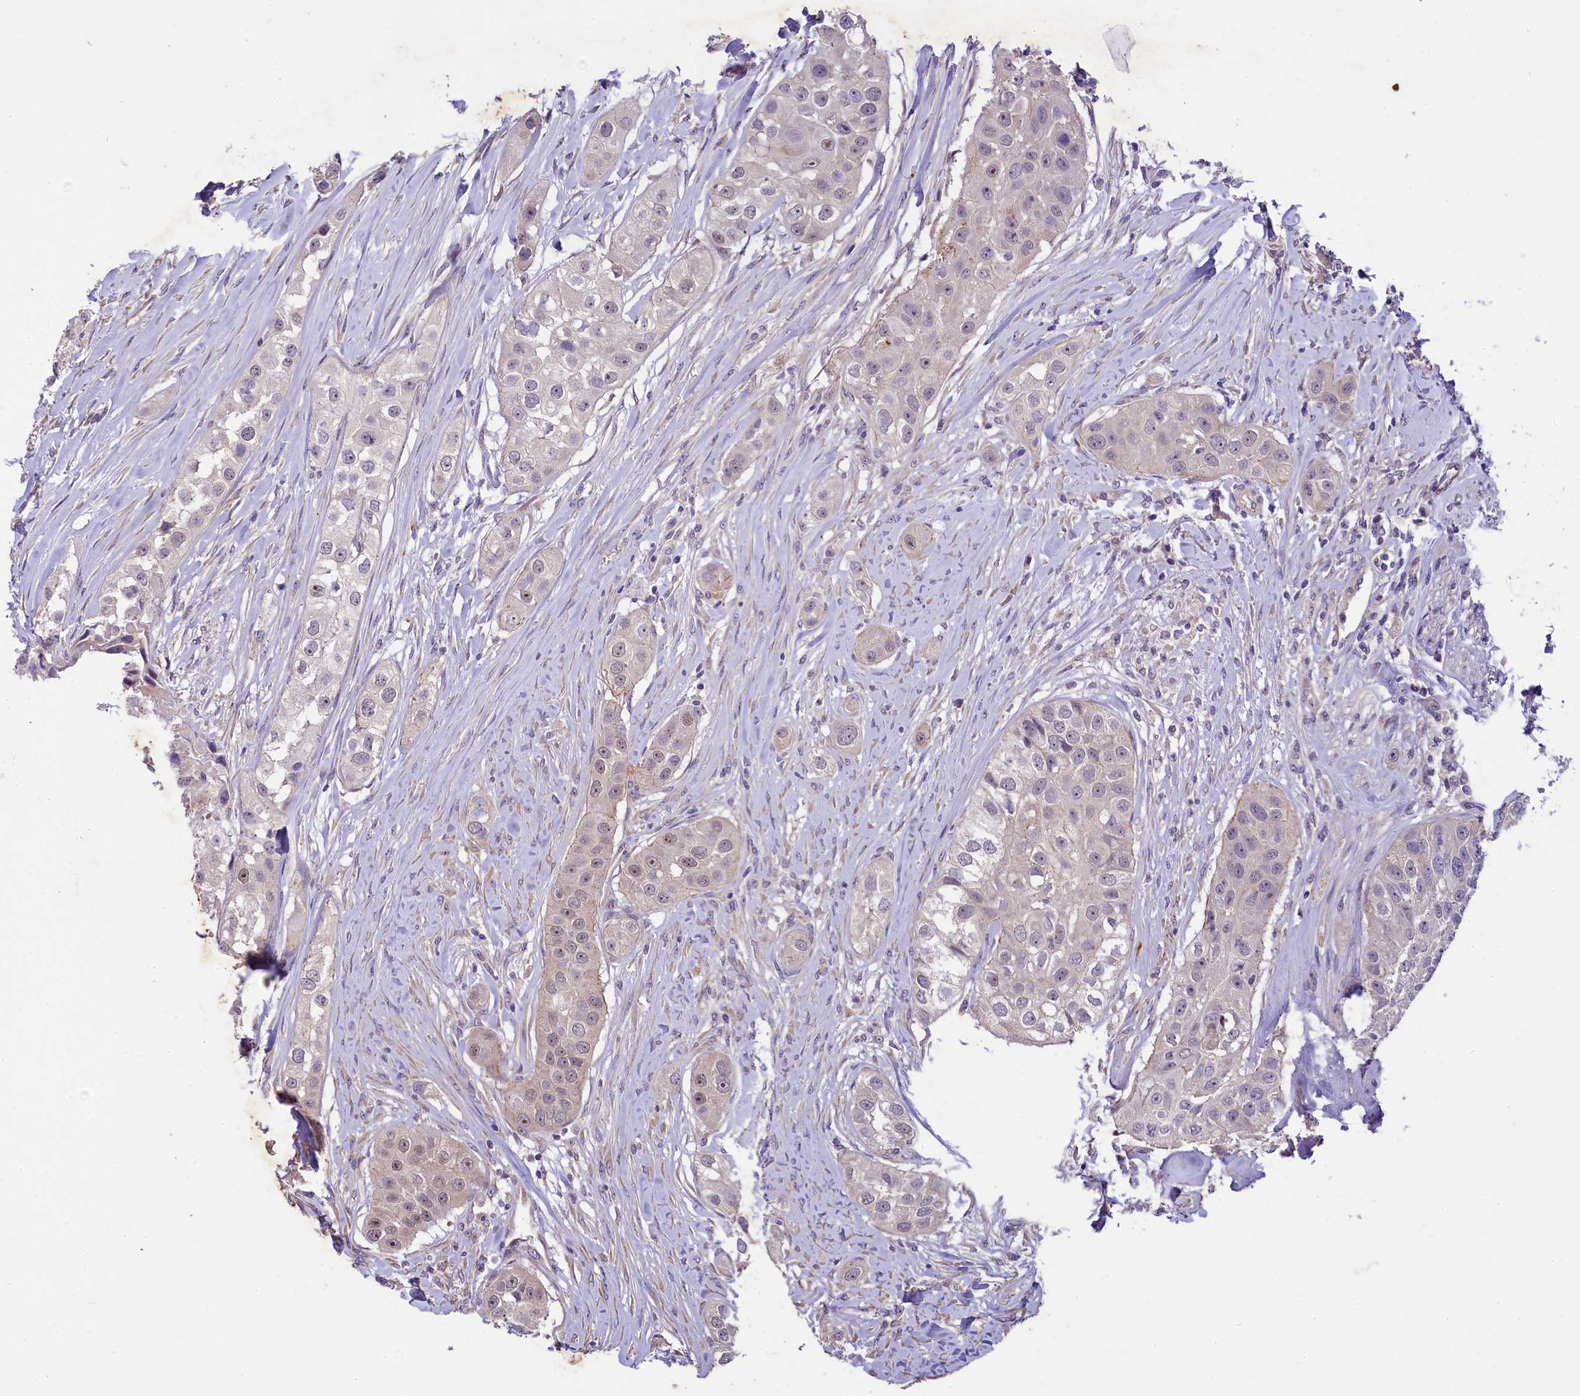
{"staining": {"intensity": "weak", "quantity": "<25%", "location": "cytoplasmic/membranous"}, "tissue": "head and neck cancer", "cell_type": "Tumor cells", "image_type": "cancer", "snomed": [{"axis": "morphology", "description": "Normal tissue, NOS"}, {"axis": "morphology", "description": "Squamous cell carcinoma, NOS"}, {"axis": "topography", "description": "Skeletal muscle"}, {"axis": "topography", "description": "Head-Neck"}], "caption": "Tumor cells are negative for brown protein staining in squamous cell carcinoma (head and neck).", "gene": "UBXN6", "patient": {"sex": "male", "age": 51}}